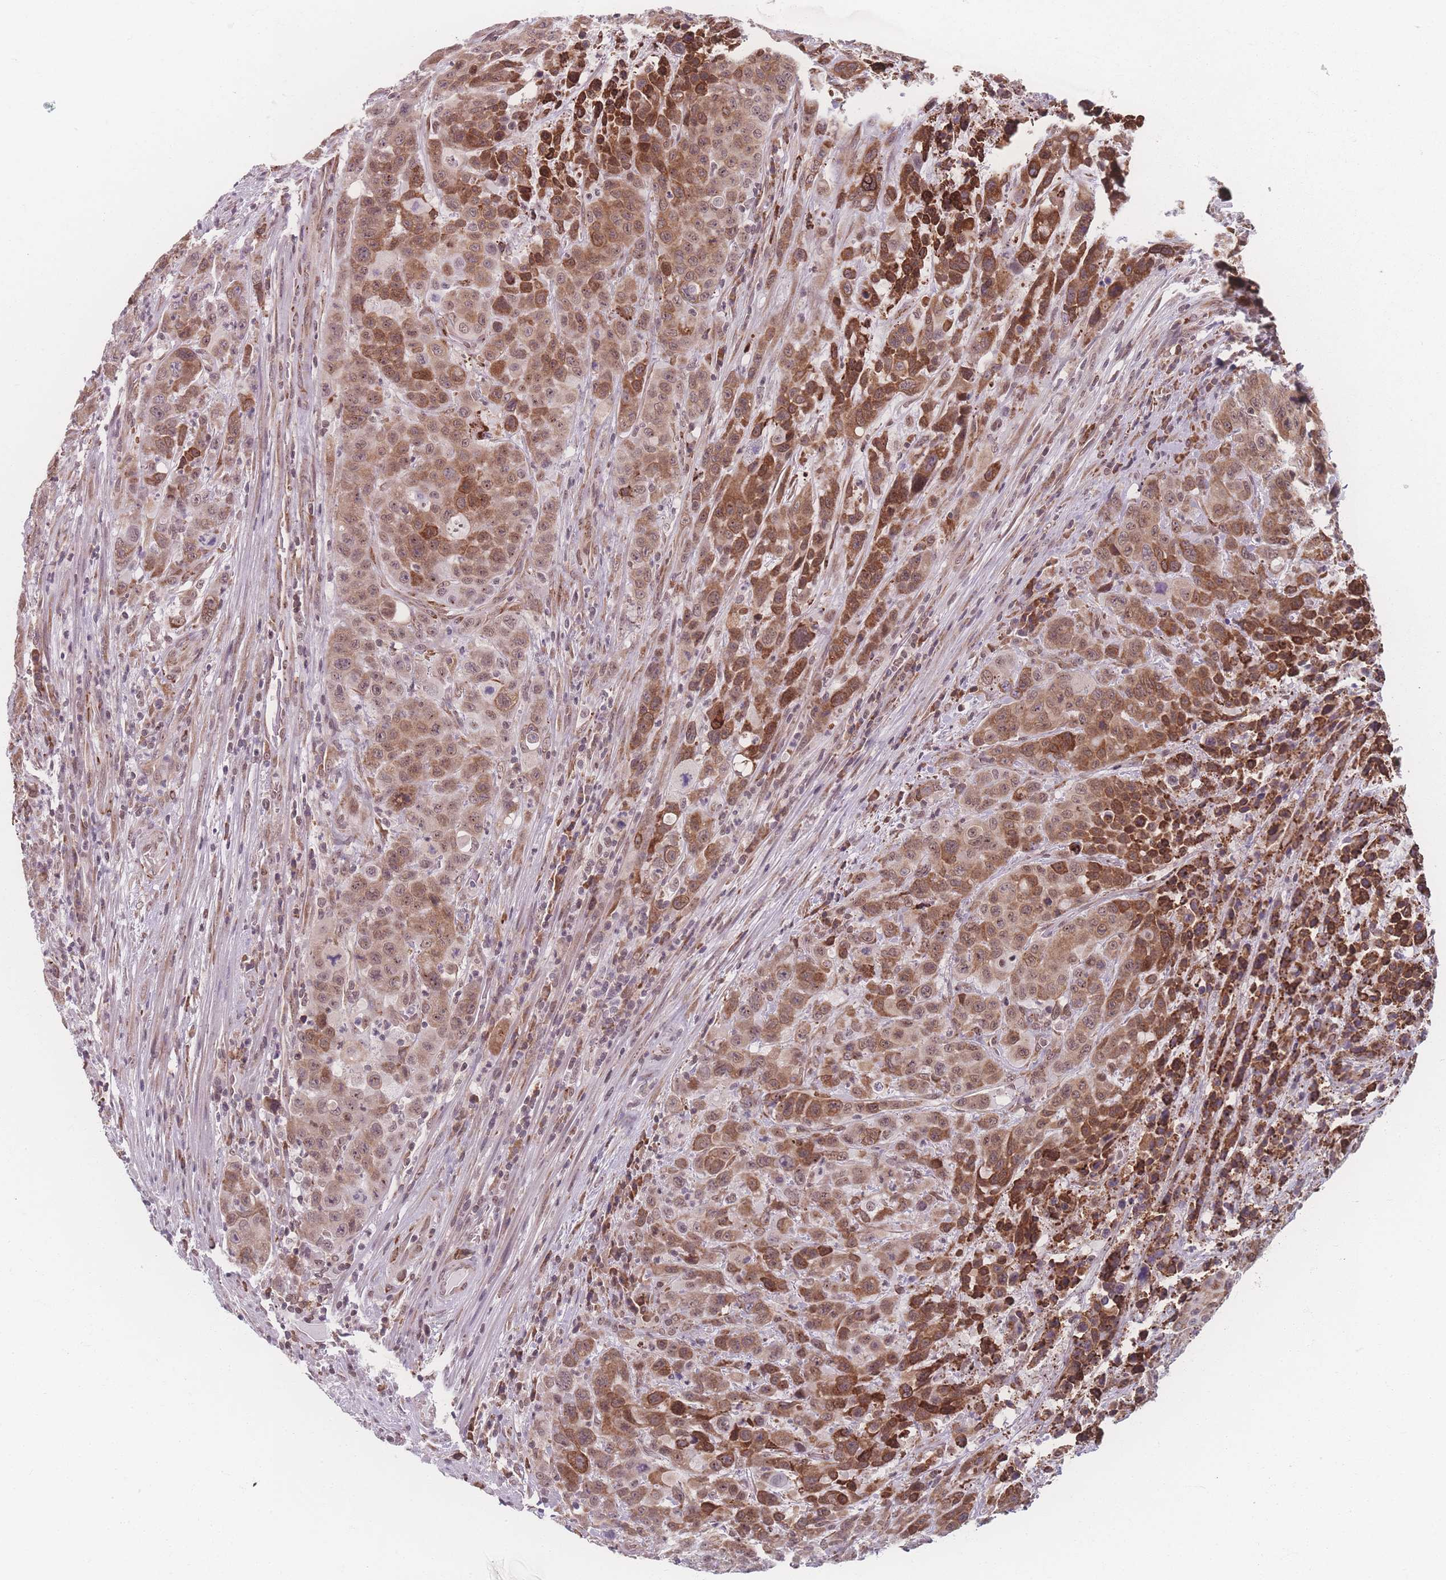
{"staining": {"intensity": "moderate", "quantity": ">75%", "location": "cytoplasmic/membranous,nuclear"}, "tissue": "colorectal cancer", "cell_type": "Tumor cells", "image_type": "cancer", "snomed": [{"axis": "morphology", "description": "Adenocarcinoma, NOS"}, {"axis": "topography", "description": "Colon"}], "caption": "Colorectal cancer stained with immunohistochemistry (IHC) exhibits moderate cytoplasmic/membranous and nuclear positivity in about >75% of tumor cells.", "gene": "ZC3H13", "patient": {"sex": "male", "age": 62}}